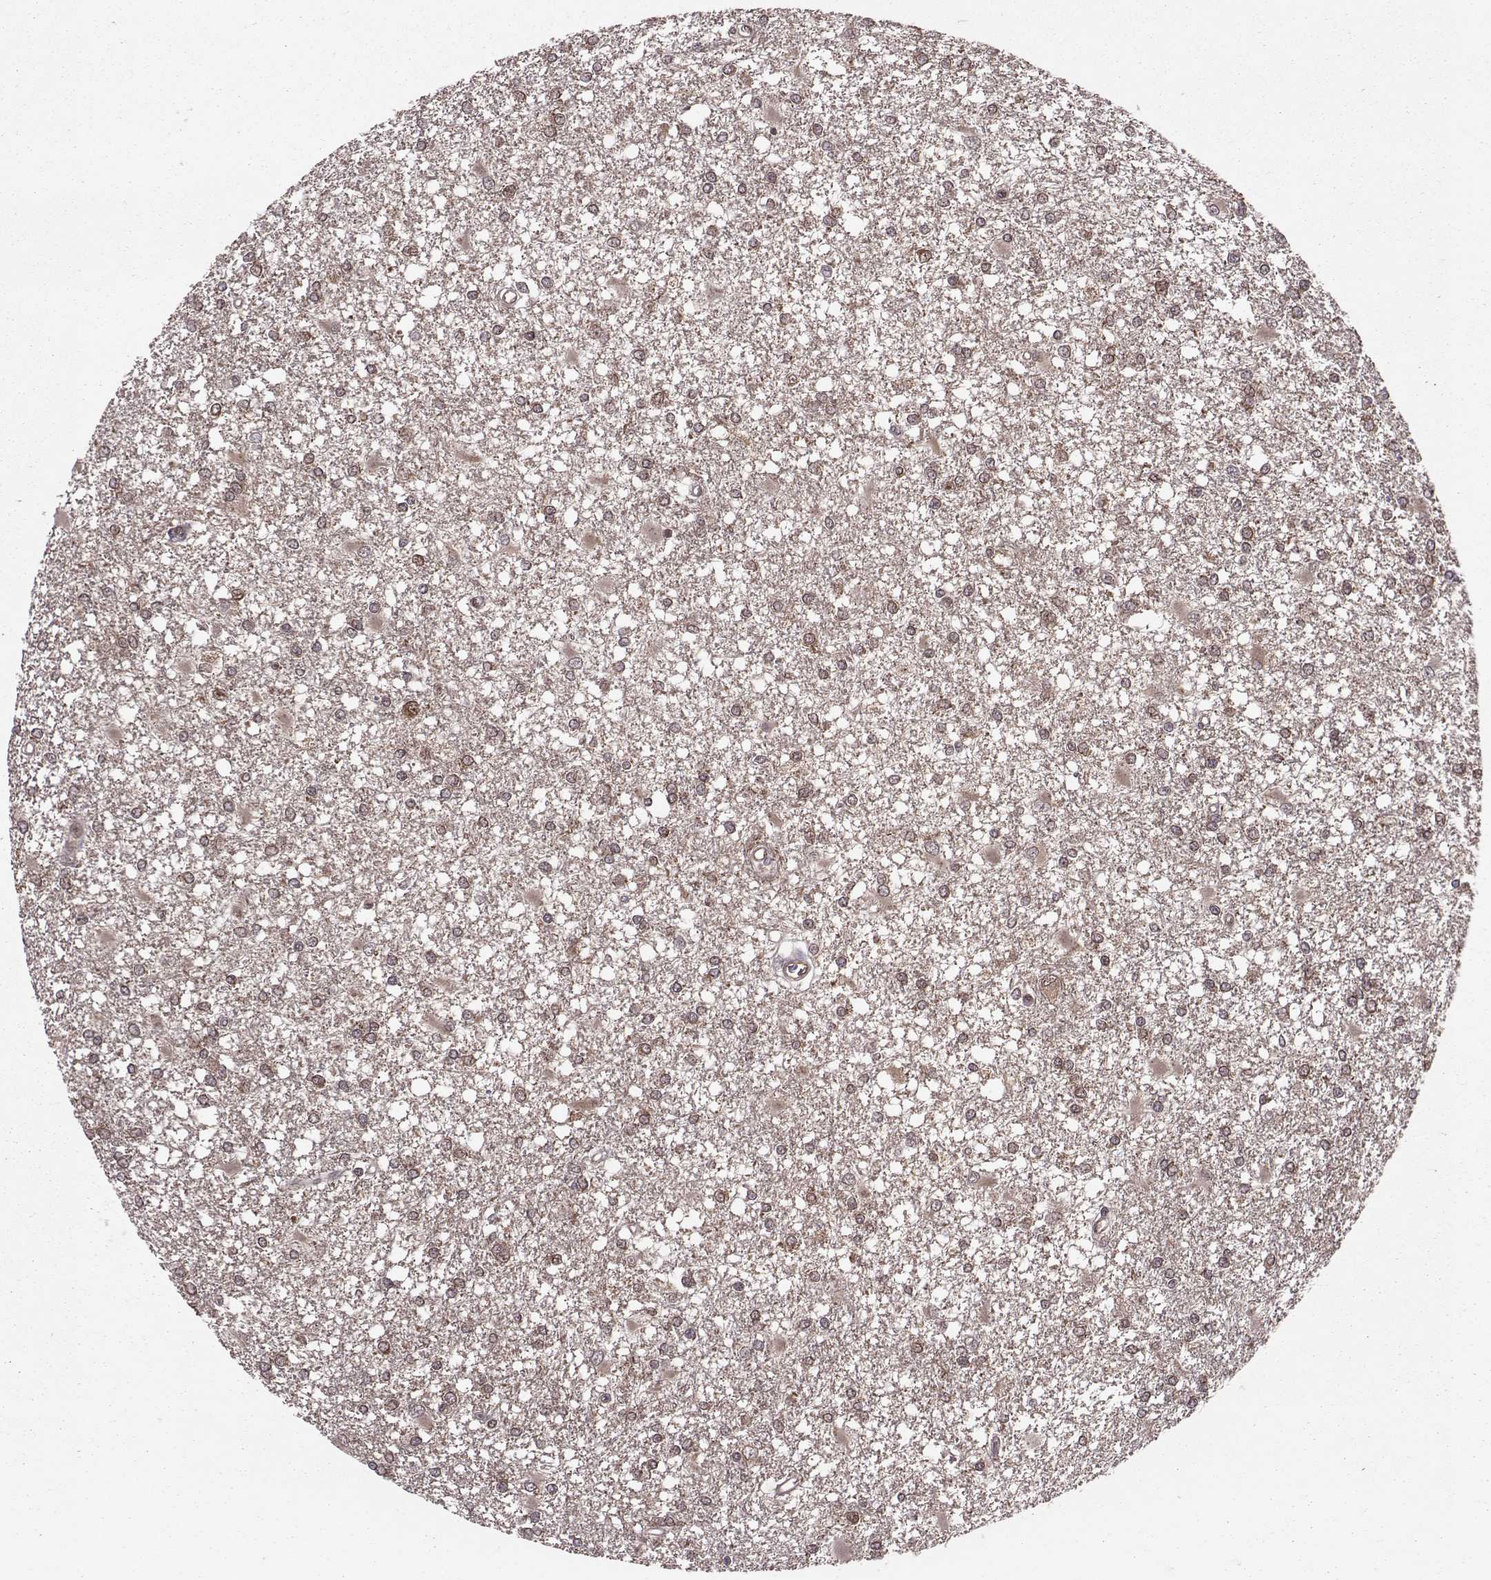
{"staining": {"intensity": "weak", "quantity": "<25%", "location": "cytoplasmic/membranous"}, "tissue": "glioma", "cell_type": "Tumor cells", "image_type": "cancer", "snomed": [{"axis": "morphology", "description": "Glioma, malignant, High grade"}, {"axis": "topography", "description": "Cerebral cortex"}], "caption": "Protein analysis of malignant glioma (high-grade) shows no significant expression in tumor cells.", "gene": "PPP2R2A", "patient": {"sex": "male", "age": 79}}